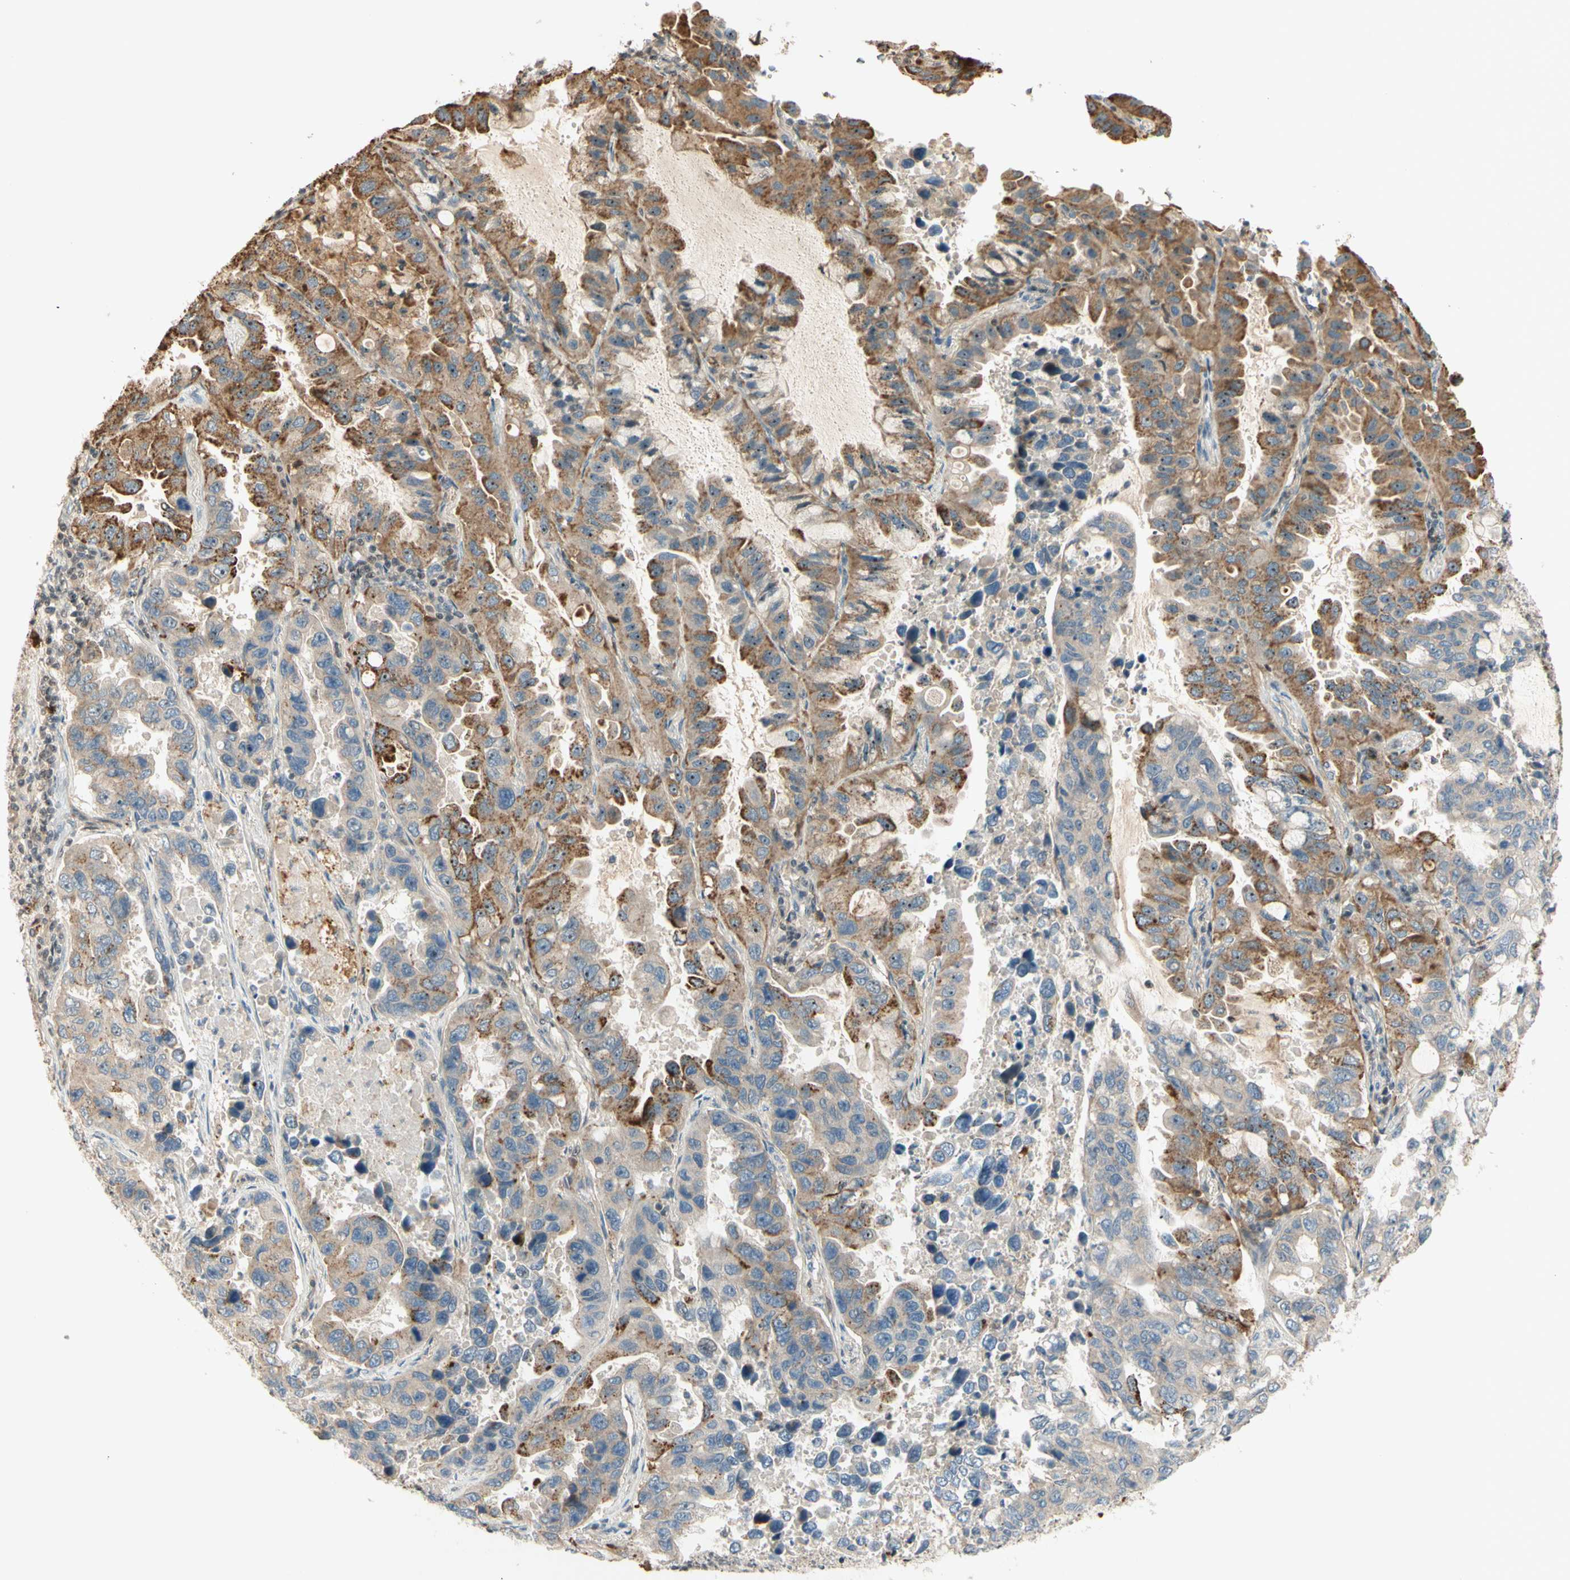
{"staining": {"intensity": "moderate", "quantity": "25%-75%", "location": "cytoplasmic/membranous"}, "tissue": "lung cancer", "cell_type": "Tumor cells", "image_type": "cancer", "snomed": [{"axis": "morphology", "description": "Adenocarcinoma, NOS"}, {"axis": "topography", "description": "Lung"}], "caption": "Human lung adenocarcinoma stained for a protein (brown) exhibits moderate cytoplasmic/membranous positive expression in approximately 25%-75% of tumor cells.", "gene": "NFYA", "patient": {"sex": "male", "age": 64}}